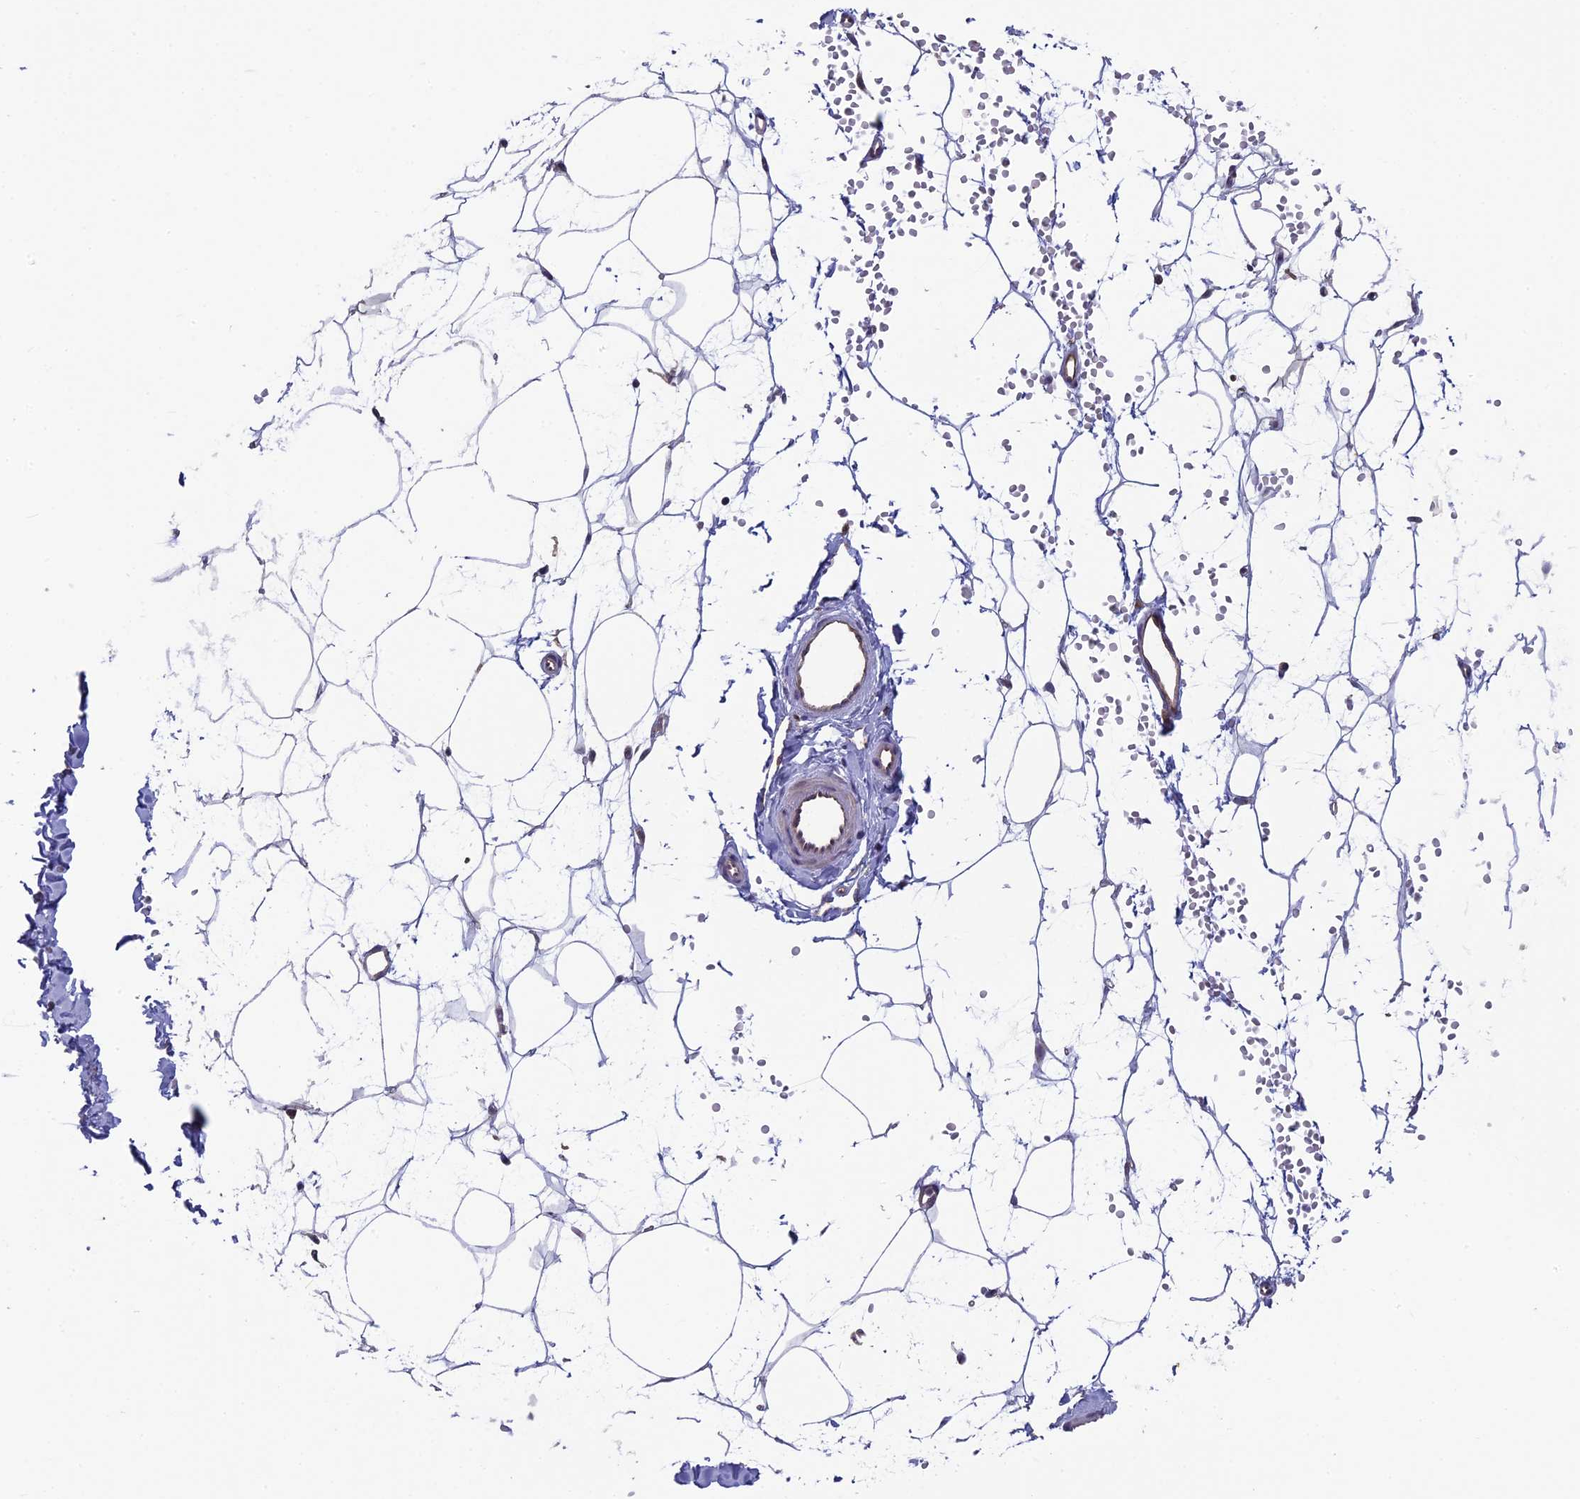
{"staining": {"intensity": "negative", "quantity": "none", "location": "none"}, "tissue": "adipose tissue", "cell_type": "Adipocytes", "image_type": "normal", "snomed": [{"axis": "morphology", "description": "Normal tissue, NOS"}, {"axis": "topography", "description": "Breast"}], "caption": "Unremarkable adipose tissue was stained to show a protein in brown. There is no significant expression in adipocytes. The staining was performed using DAB to visualize the protein expression in brown, while the nuclei were stained in blue with hematoxylin (Magnification: 20x).", "gene": "MT", "patient": {"sex": "female", "age": 23}}